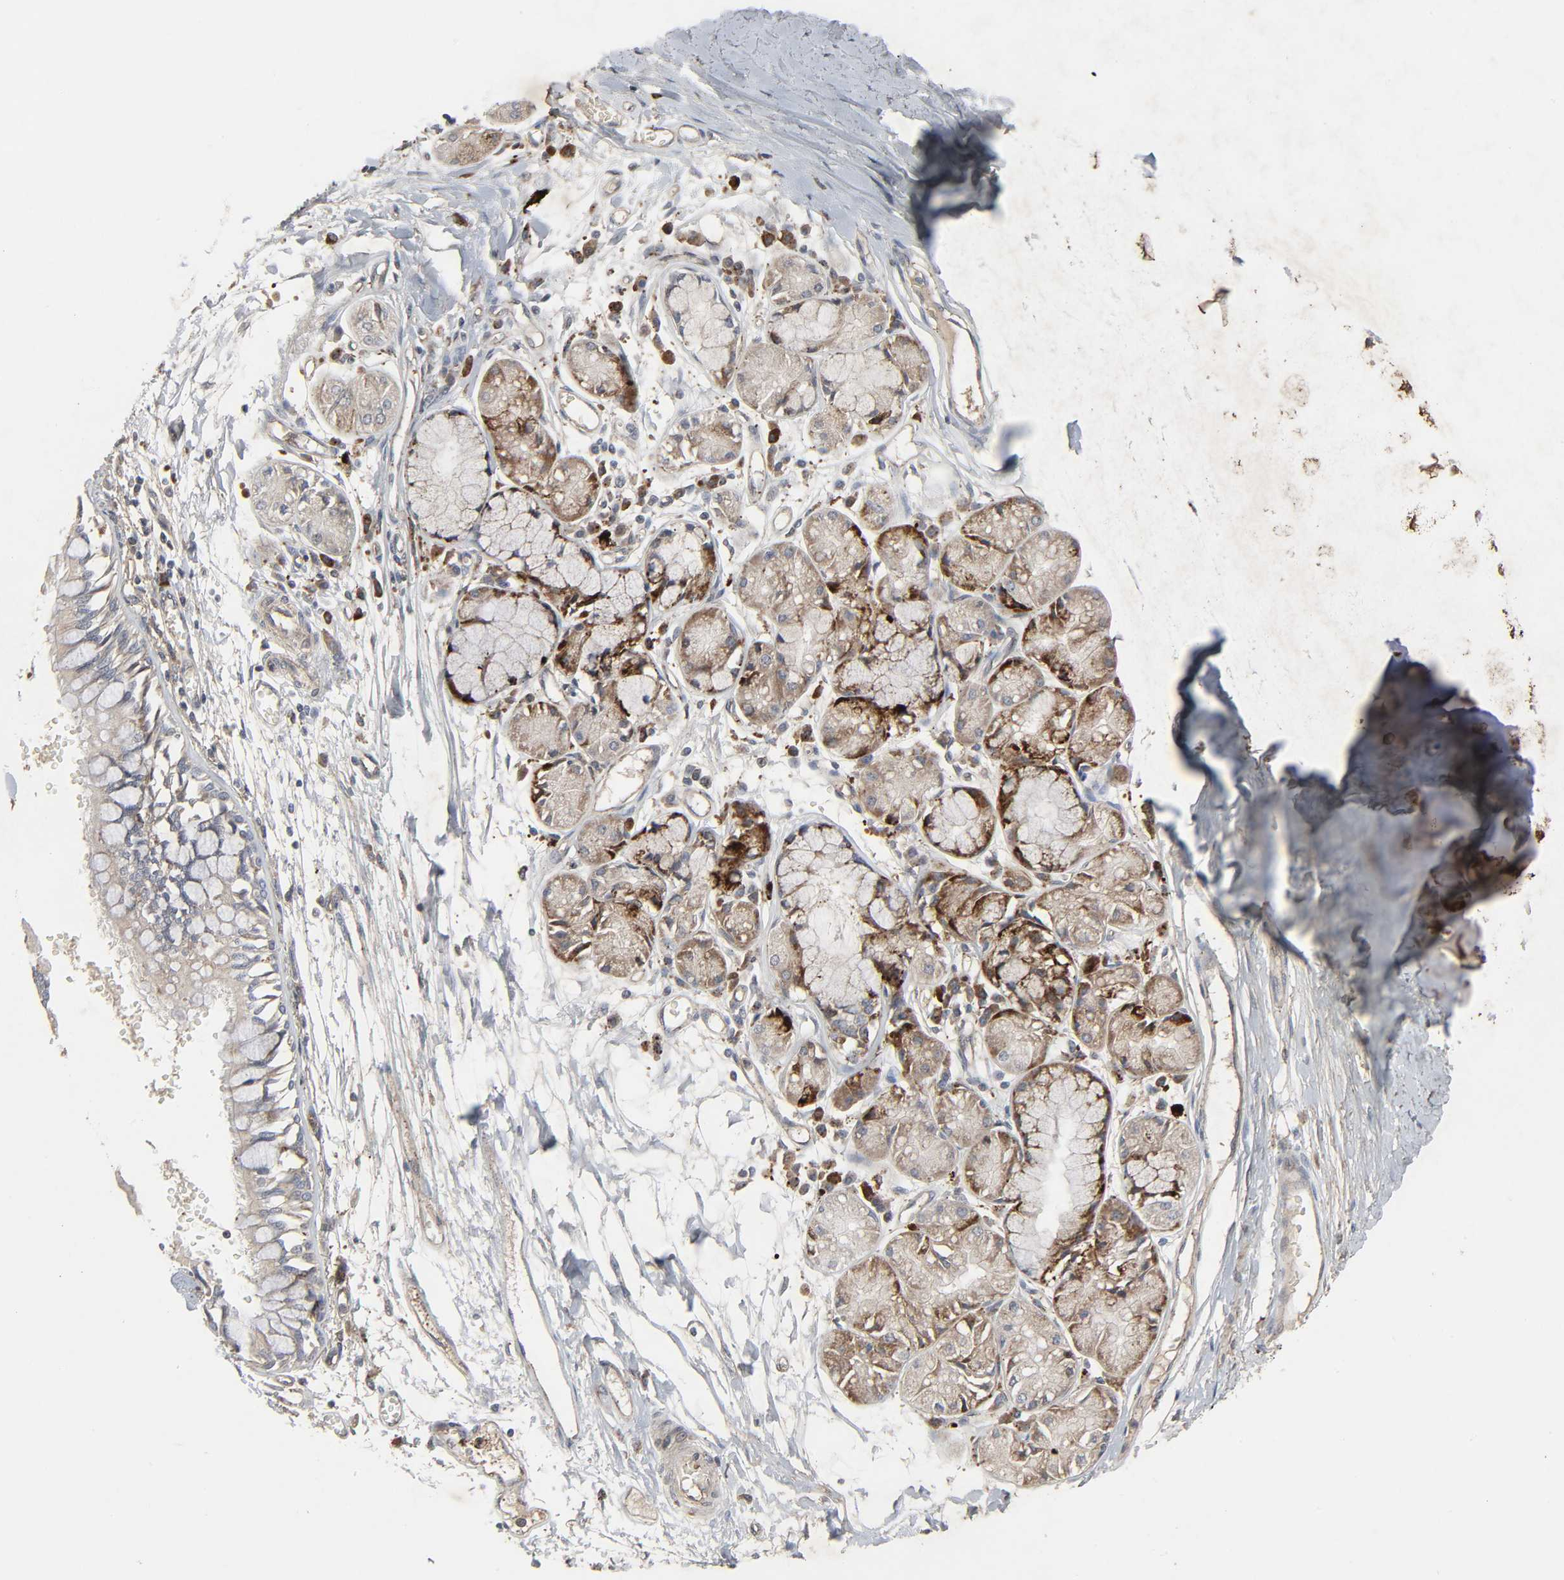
{"staining": {"intensity": "weak", "quantity": ">75%", "location": "cytoplasmic/membranous"}, "tissue": "bronchus", "cell_type": "Respiratory epithelial cells", "image_type": "normal", "snomed": [{"axis": "morphology", "description": "Normal tissue, NOS"}, {"axis": "topography", "description": "Bronchus"}, {"axis": "topography", "description": "Lung"}], "caption": "The histopathology image exhibits immunohistochemical staining of normal bronchus. There is weak cytoplasmic/membranous staining is present in approximately >75% of respiratory epithelial cells. Using DAB (brown) and hematoxylin (blue) stains, captured at high magnification using brightfield microscopy.", "gene": "ADCY4", "patient": {"sex": "female", "age": 56}}